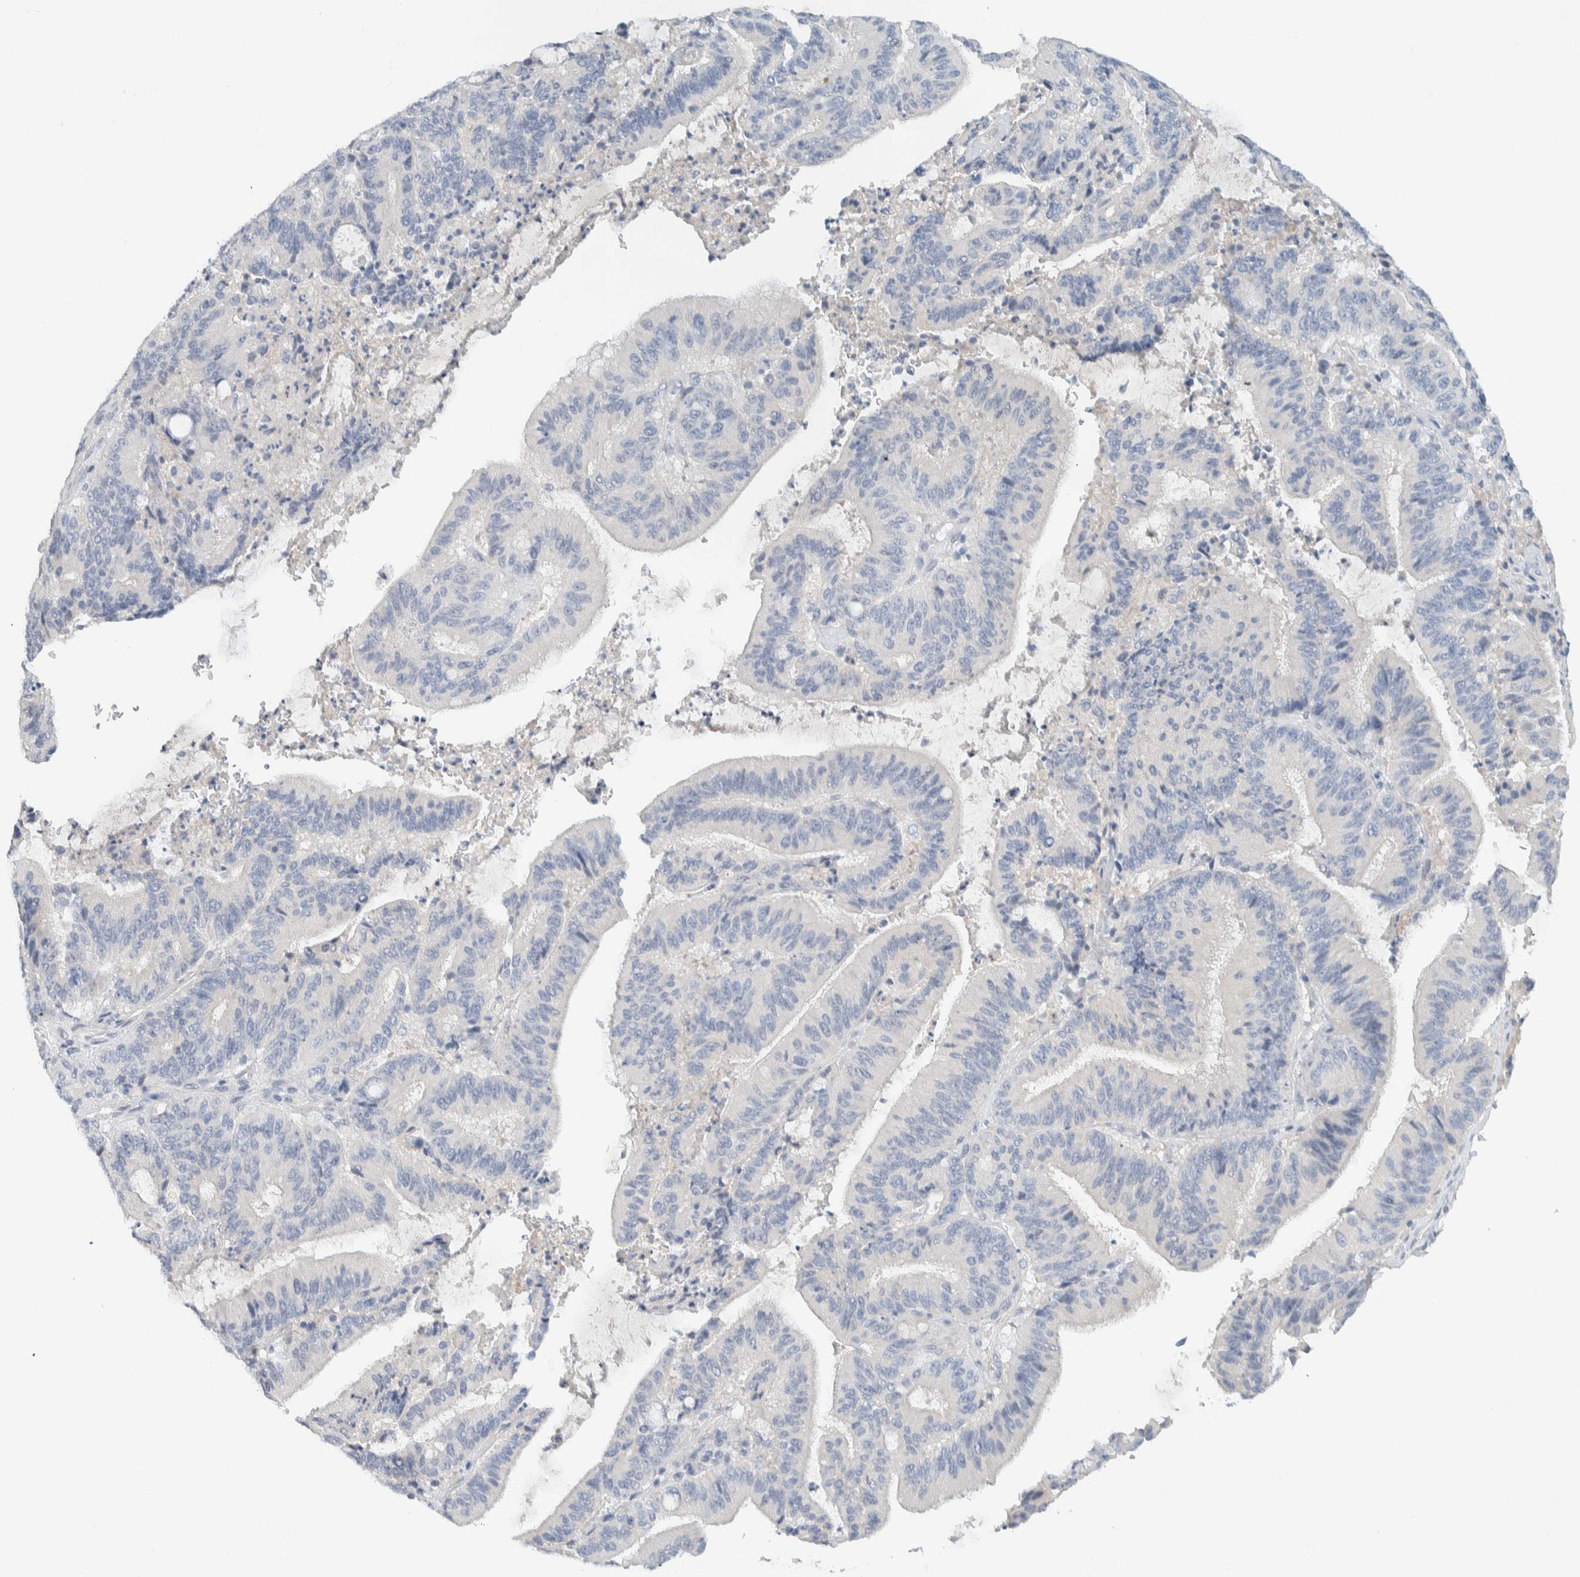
{"staining": {"intensity": "negative", "quantity": "none", "location": "none"}, "tissue": "liver cancer", "cell_type": "Tumor cells", "image_type": "cancer", "snomed": [{"axis": "morphology", "description": "Normal tissue, NOS"}, {"axis": "morphology", "description": "Cholangiocarcinoma"}, {"axis": "topography", "description": "Liver"}, {"axis": "topography", "description": "Peripheral nerve tissue"}], "caption": "A photomicrograph of liver cholangiocarcinoma stained for a protein reveals no brown staining in tumor cells. (Stains: DAB (3,3'-diaminobenzidine) IHC with hematoxylin counter stain, Microscopy: brightfield microscopy at high magnification).", "gene": "ALOX12B", "patient": {"sex": "female", "age": 73}}